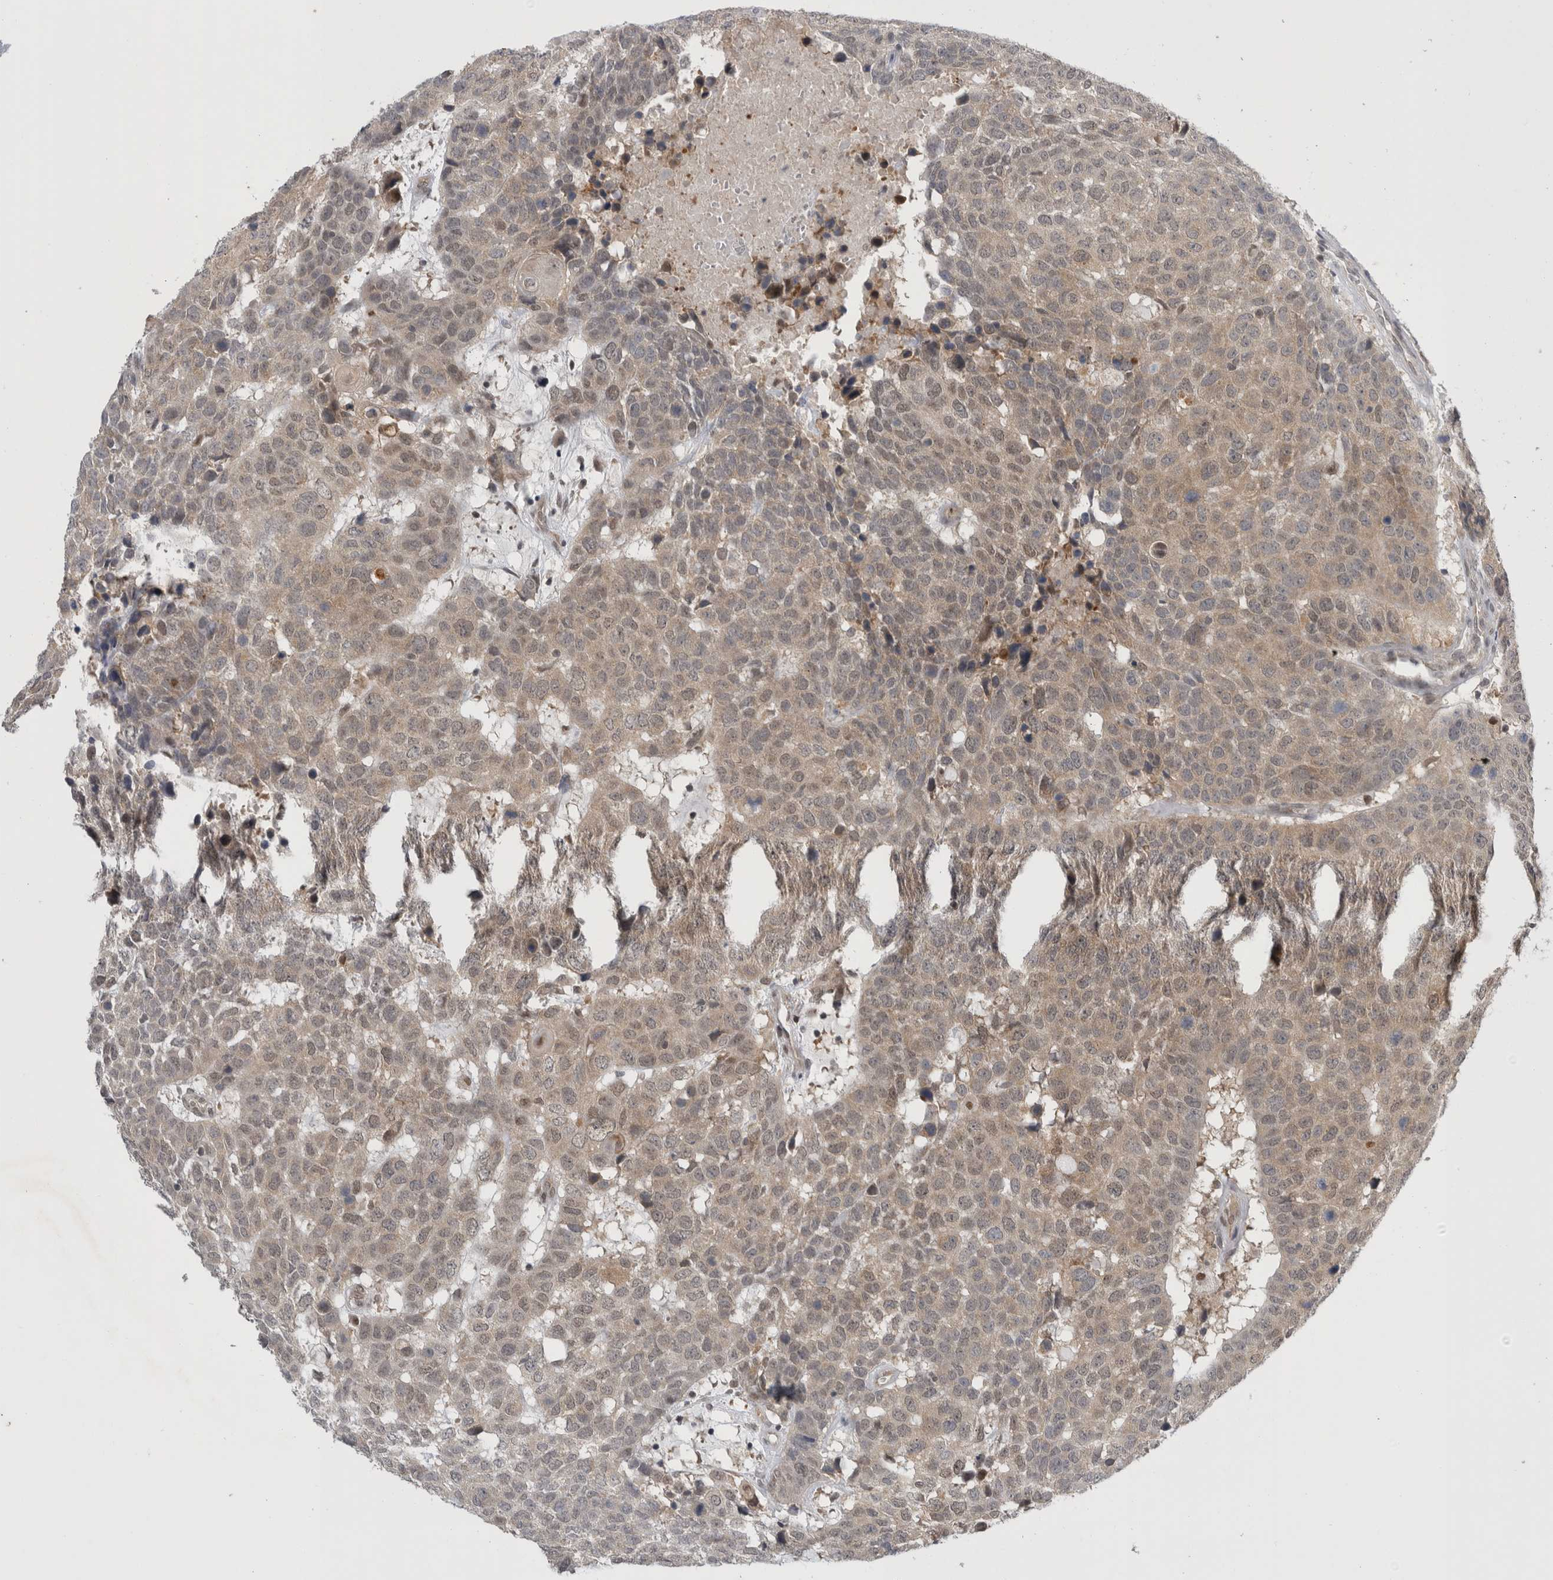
{"staining": {"intensity": "weak", "quantity": ">75%", "location": "cytoplasmic/membranous,nuclear"}, "tissue": "head and neck cancer", "cell_type": "Tumor cells", "image_type": "cancer", "snomed": [{"axis": "morphology", "description": "Squamous cell carcinoma, NOS"}, {"axis": "topography", "description": "Head-Neck"}], "caption": "Head and neck cancer (squamous cell carcinoma) stained for a protein demonstrates weak cytoplasmic/membranous and nuclear positivity in tumor cells. (IHC, brightfield microscopy, high magnification).", "gene": "PSMB2", "patient": {"sex": "male", "age": 66}}